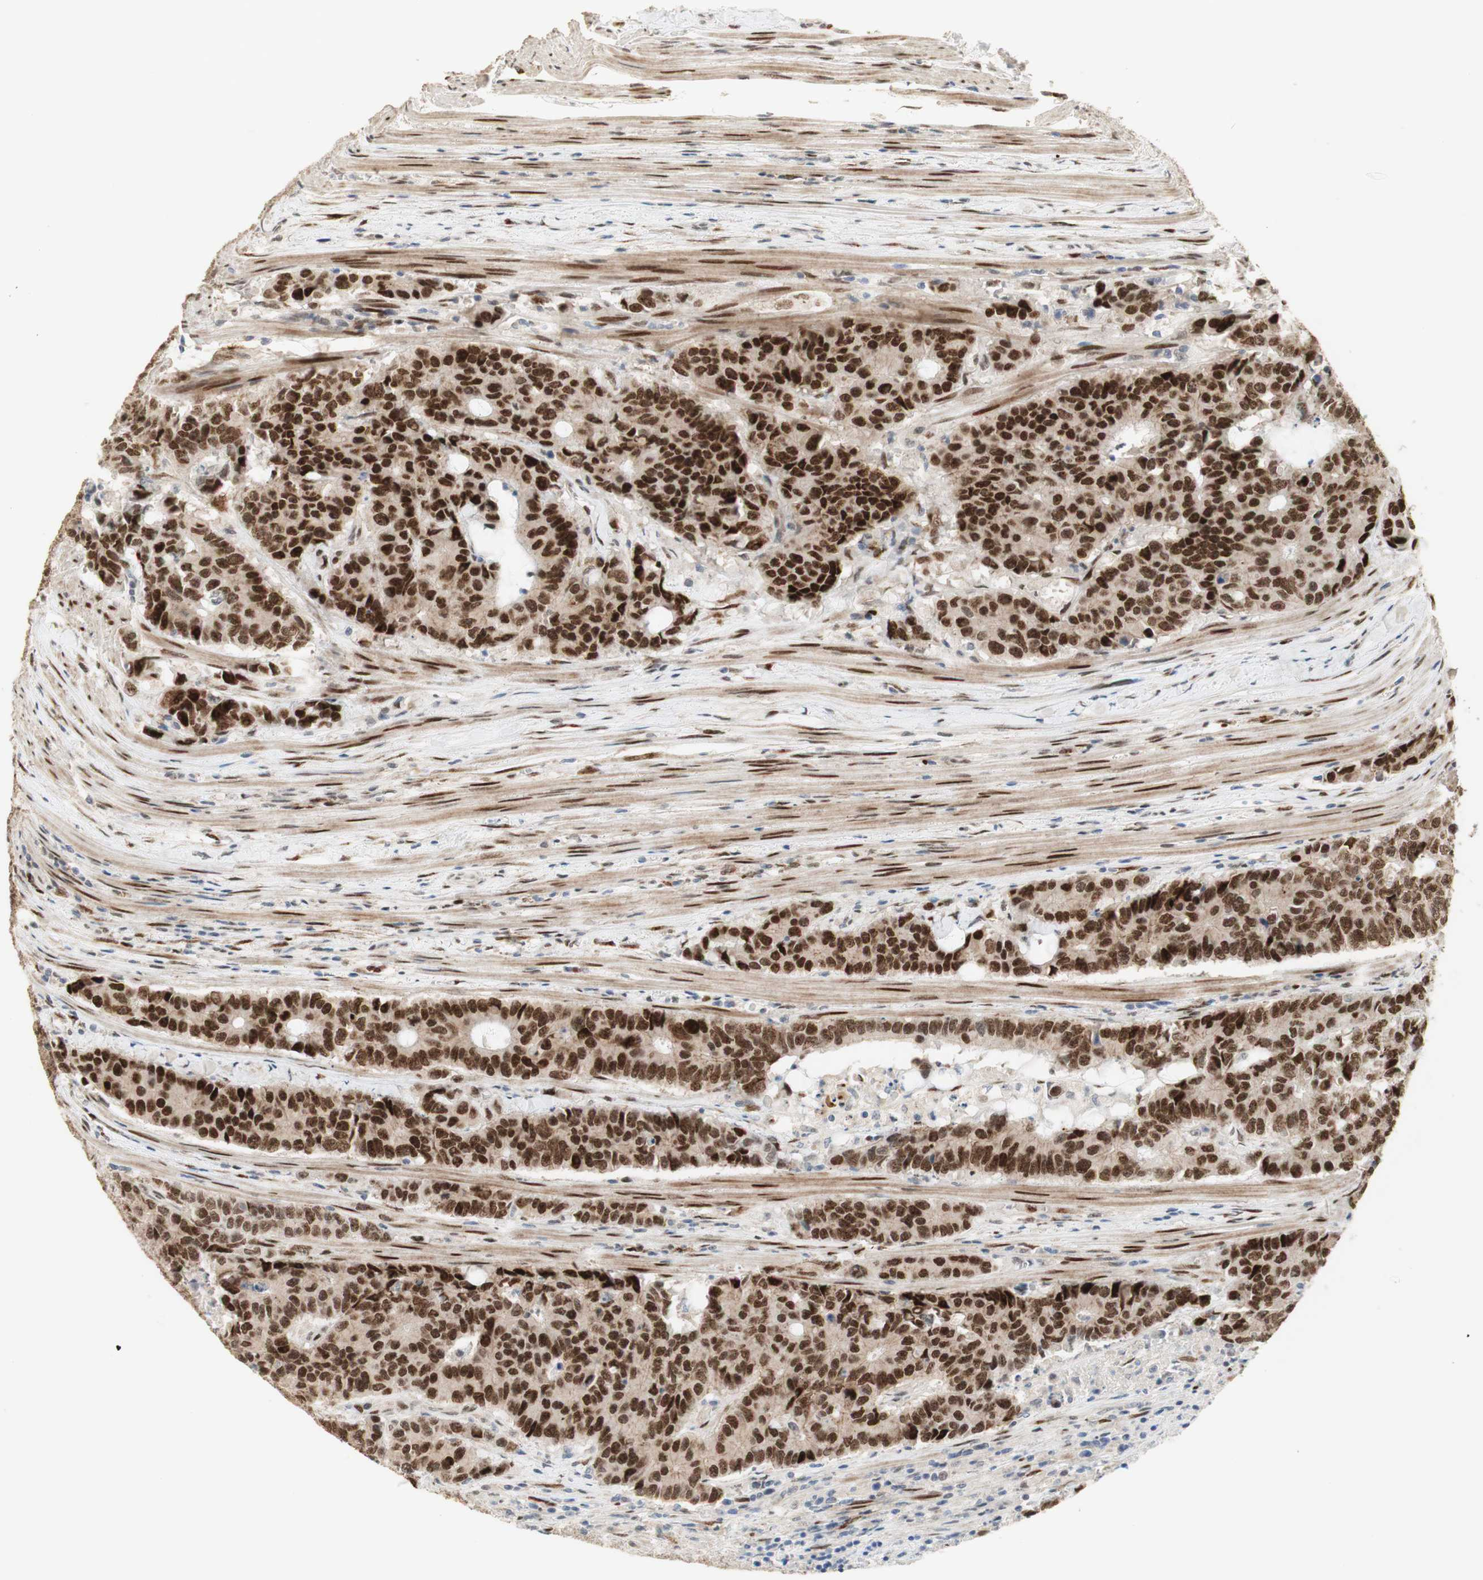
{"staining": {"intensity": "strong", "quantity": ">75%", "location": "nuclear"}, "tissue": "colorectal cancer", "cell_type": "Tumor cells", "image_type": "cancer", "snomed": [{"axis": "morphology", "description": "Adenocarcinoma, NOS"}, {"axis": "topography", "description": "Colon"}], "caption": "Colorectal cancer (adenocarcinoma) stained with DAB (3,3'-diaminobenzidine) immunohistochemistry displays high levels of strong nuclear positivity in about >75% of tumor cells.", "gene": "FOXP1", "patient": {"sex": "female", "age": 86}}